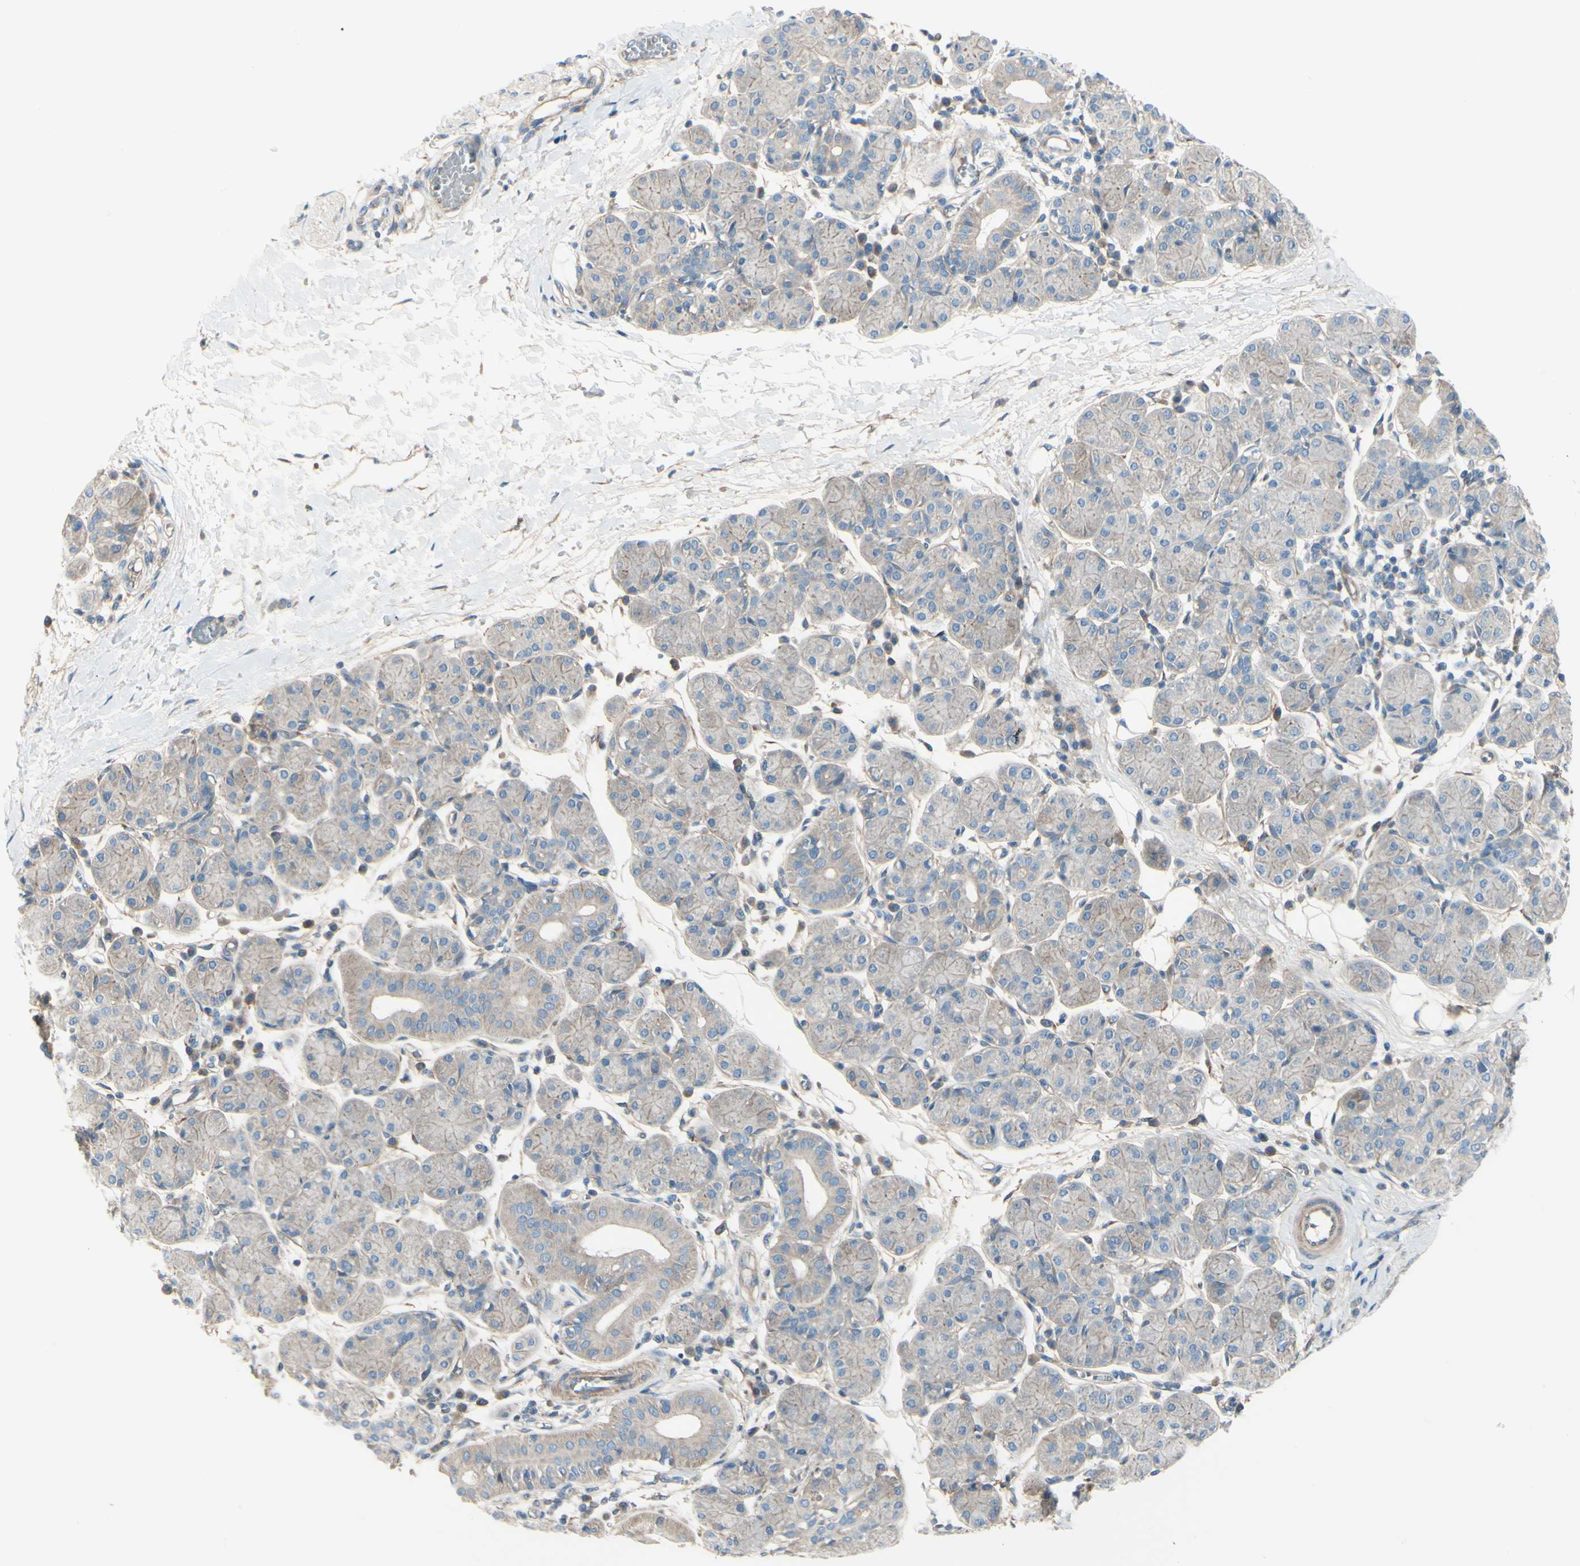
{"staining": {"intensity": "weak", "quantity": ">75%", "location": "cytoplasmic/membranous"}, "tissue": "salivary gland", "cell_type": "Glandular cells", "image_type": "normal", "snomed": [{"axis": "morphology", "description": "Normal tissue, NOS"}, {"axis": "morphology", "description": "Inflammation, NOS"}, {"axis": "topography", "description": "Lymph node"}, {"axis": "topography", "description": "Salivary gland"}], "caption": "IHC of normal human salivary gland demonstrates low levels of weak cytoplasmic/membranous staining in about >75% of glandular cells.", "gene": "PCDHGA10", "patient": {"sex": "male", "age": 3}}